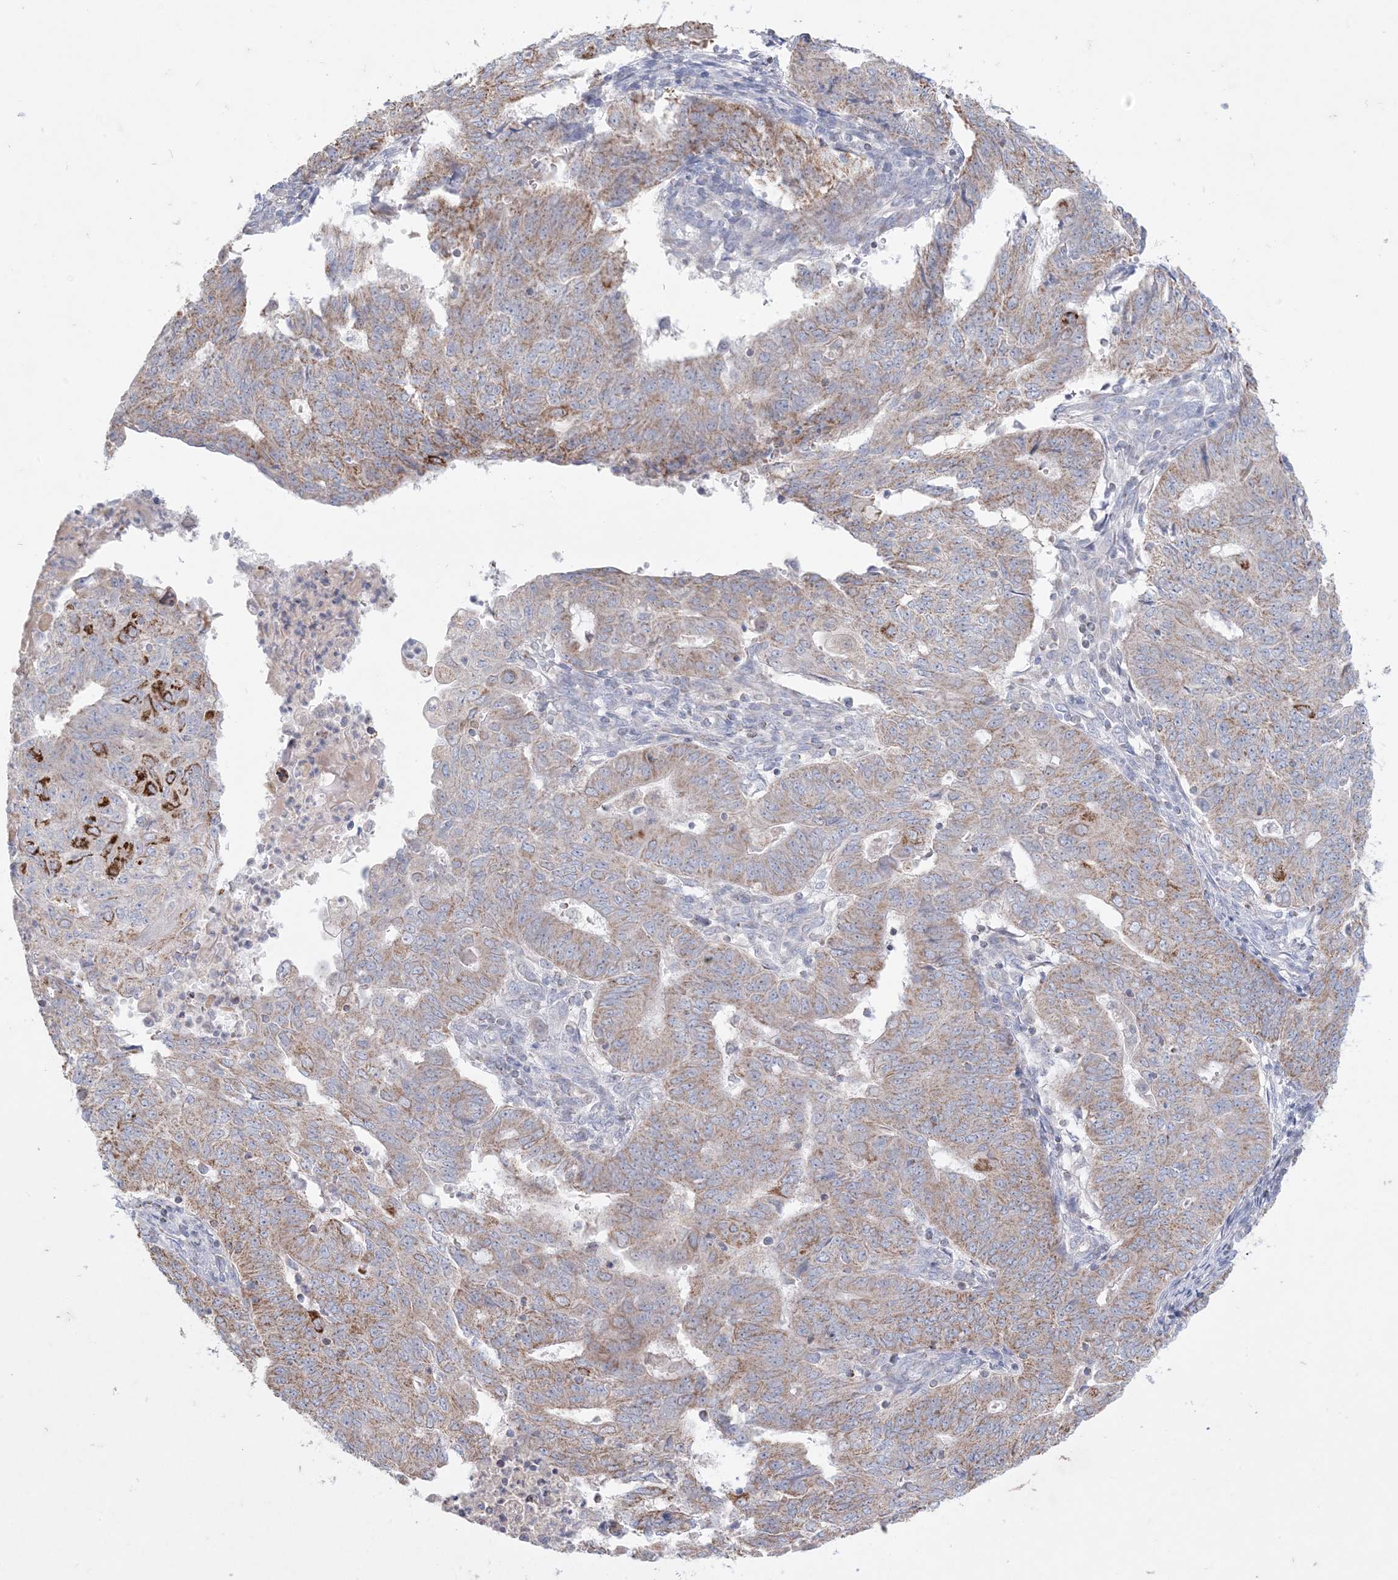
{"staining": {"intensity": "strong", "quantity": "<25%", "location": "cytoplasmic/membranous"}, "tissue": "endometrial cancer", "cell_type": "Tumor cells", "image_type": "cancer", "snomed": [{"axis": "morphology", "description": "Adenocarcinoma, NOS"}, {"axis": "topography", "description": "Endometrium"}], "caption": "Endometrial cancer stained for a protein demonstrates strong cytoplasmic/membranous positivity in tumor cells. (IHC, brightfield microscopy, high magnification).", "gene": "KCTD6", "patient": {"sex": "female", "age": 32}}